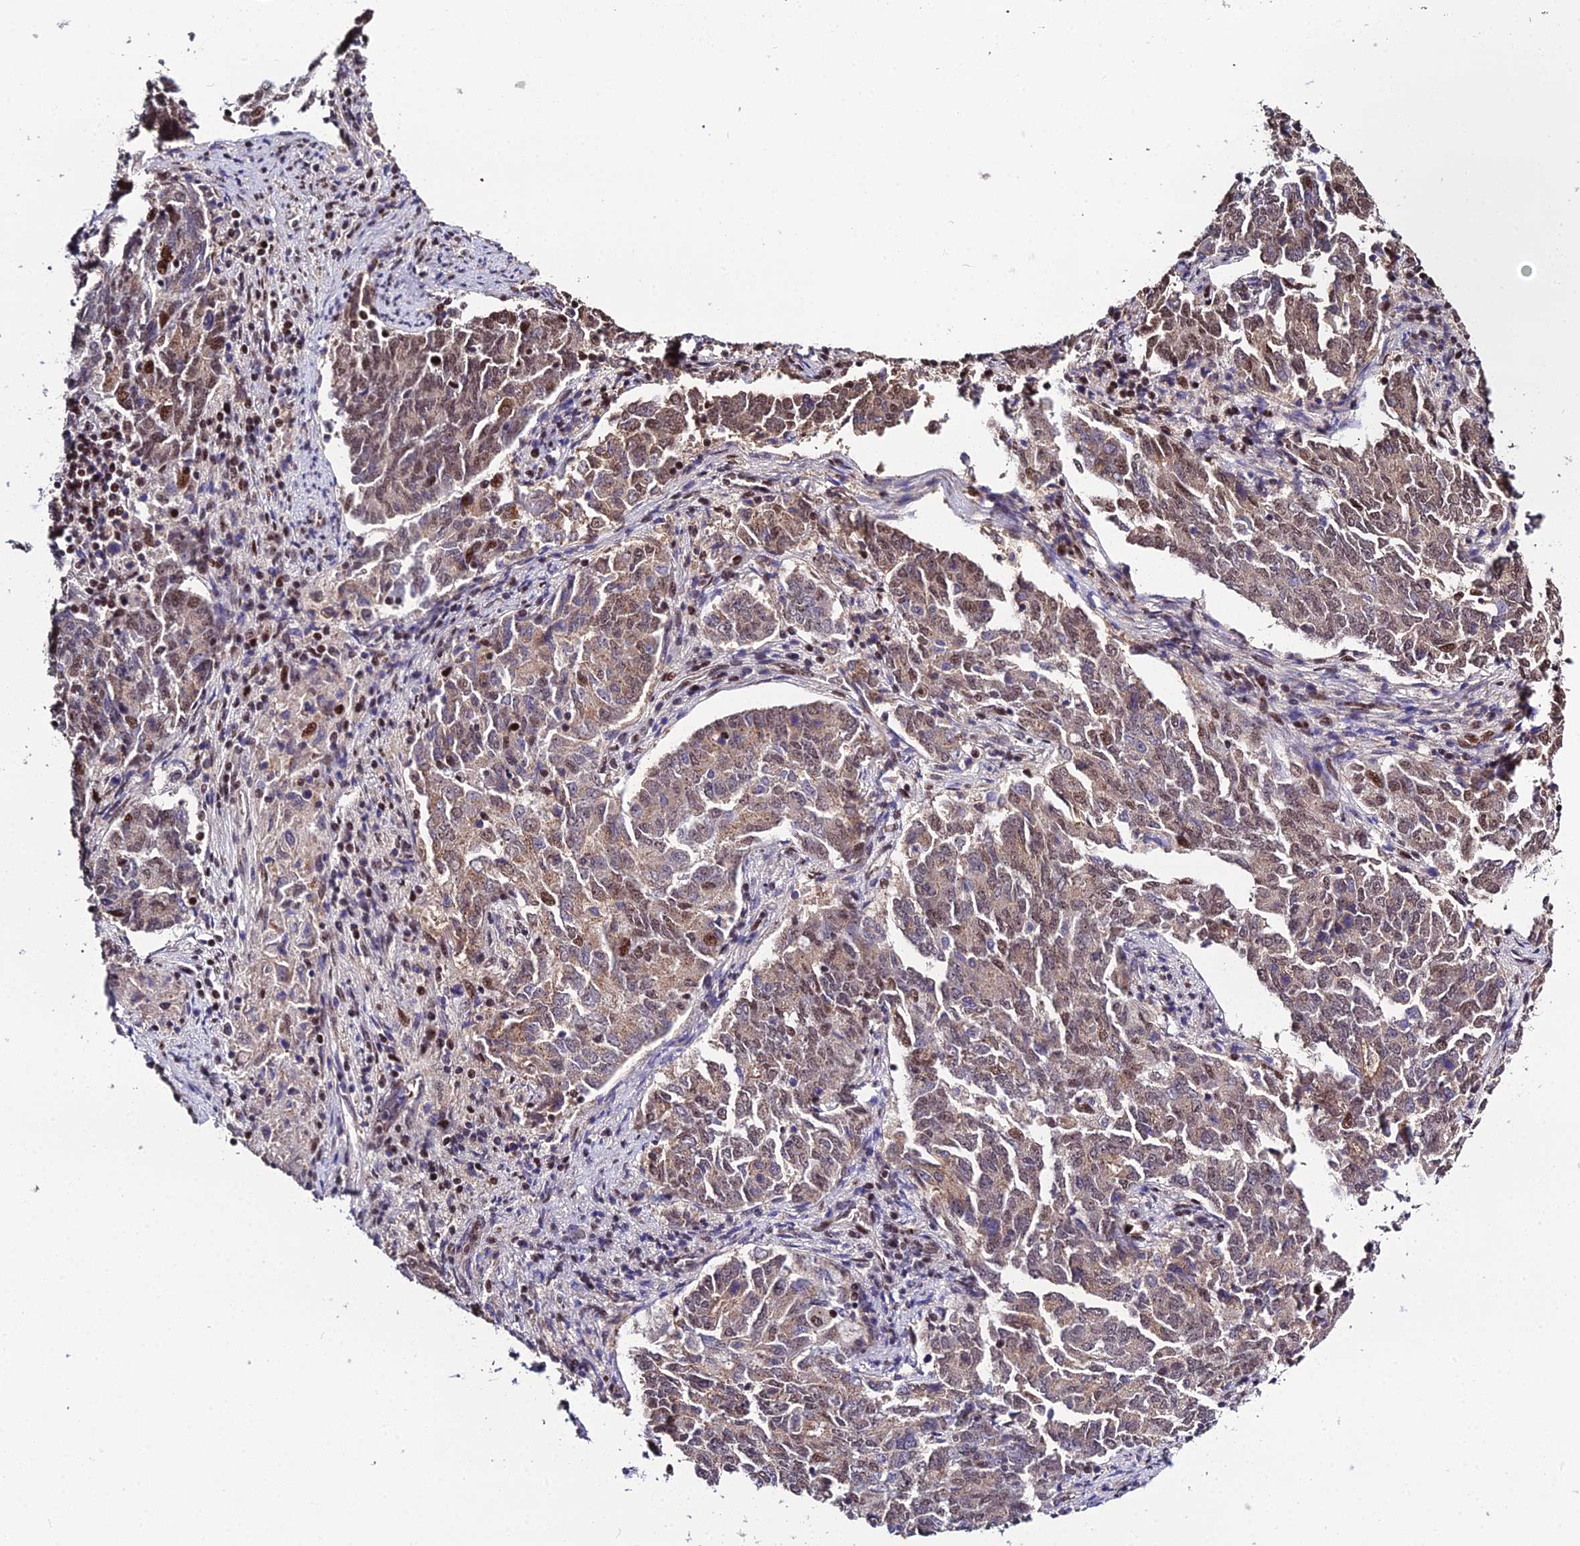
{"staining": {"intensity": "moderate", "quantity": "25%-75%", "location": "cytoplasmic/membranous,nuclear"}, "tissue": "endometrial cancer", "cell_type": "Tumor cells", "image_type": "cancer", "snomed": [{"axis": "morphology", "description": "Adenocarcinoma, NOS"}, {"axis": "topography", "description": "Endometrium"}], "caption": "Endometrial adenocarcinoma stained with a brown dye reveals moderate cytoplasmic/membranous and nuclear positive staining in about 25%-75% of tumor cells.", "gene": "ARL2", "patient": {"sex": "female", "age": 80}}